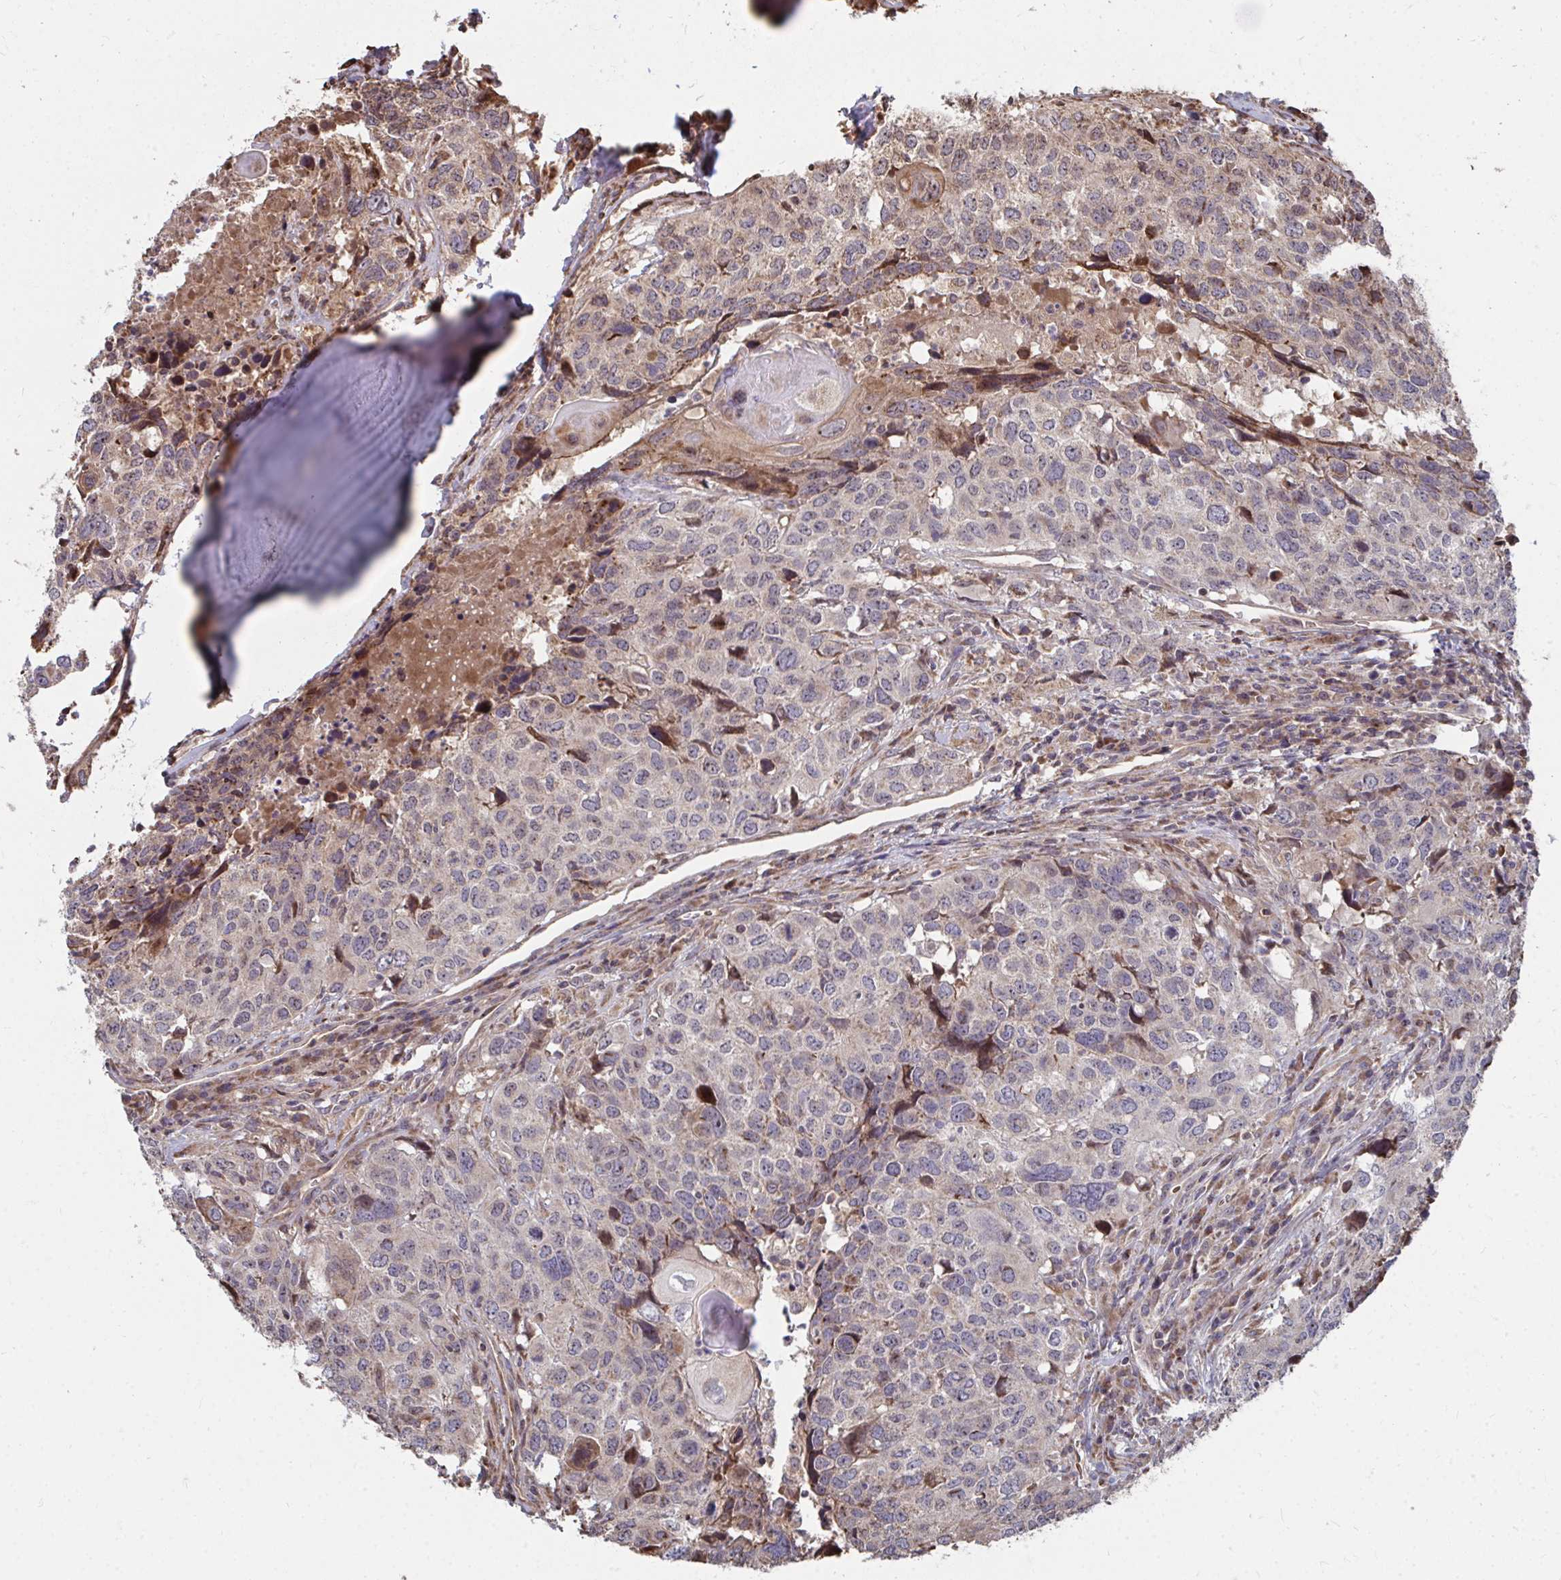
{"staining": {"intensity": "weak", "quantity": "25%-75%", "location": "cytoplasmic/membranous"}, "tissue": "head and neck cancer", "cell_type": "Tumor cells", "image_type": "cancer", "snomed": [{"axis": "morphology", "description": "Normal tissue, NOS"}, {"axis": "morphology", "description": "Squamous cell carcinoma, NOS"}, {"axis": "topography", "description": "Skeletal muscle"}, {"axis": "topography", "description": "Vascular tissue"}, {"axis": "topography", "description": "Peripheral nerve tissue"}, {"axis": "topography", "description": "Head-Neck"}], "caption": "Weak cytoplasmic/membranous expression is identified in about 25%-75% of tumor cells in head and neck cancer (squamous cell carcinoma). The staining was performed using DAB, with brown indicating positive protein expression. Nuclei are stained blue with hematoxylin.", "gene": "FAM89A", "patient": {"sex": "male", "age": 66}}